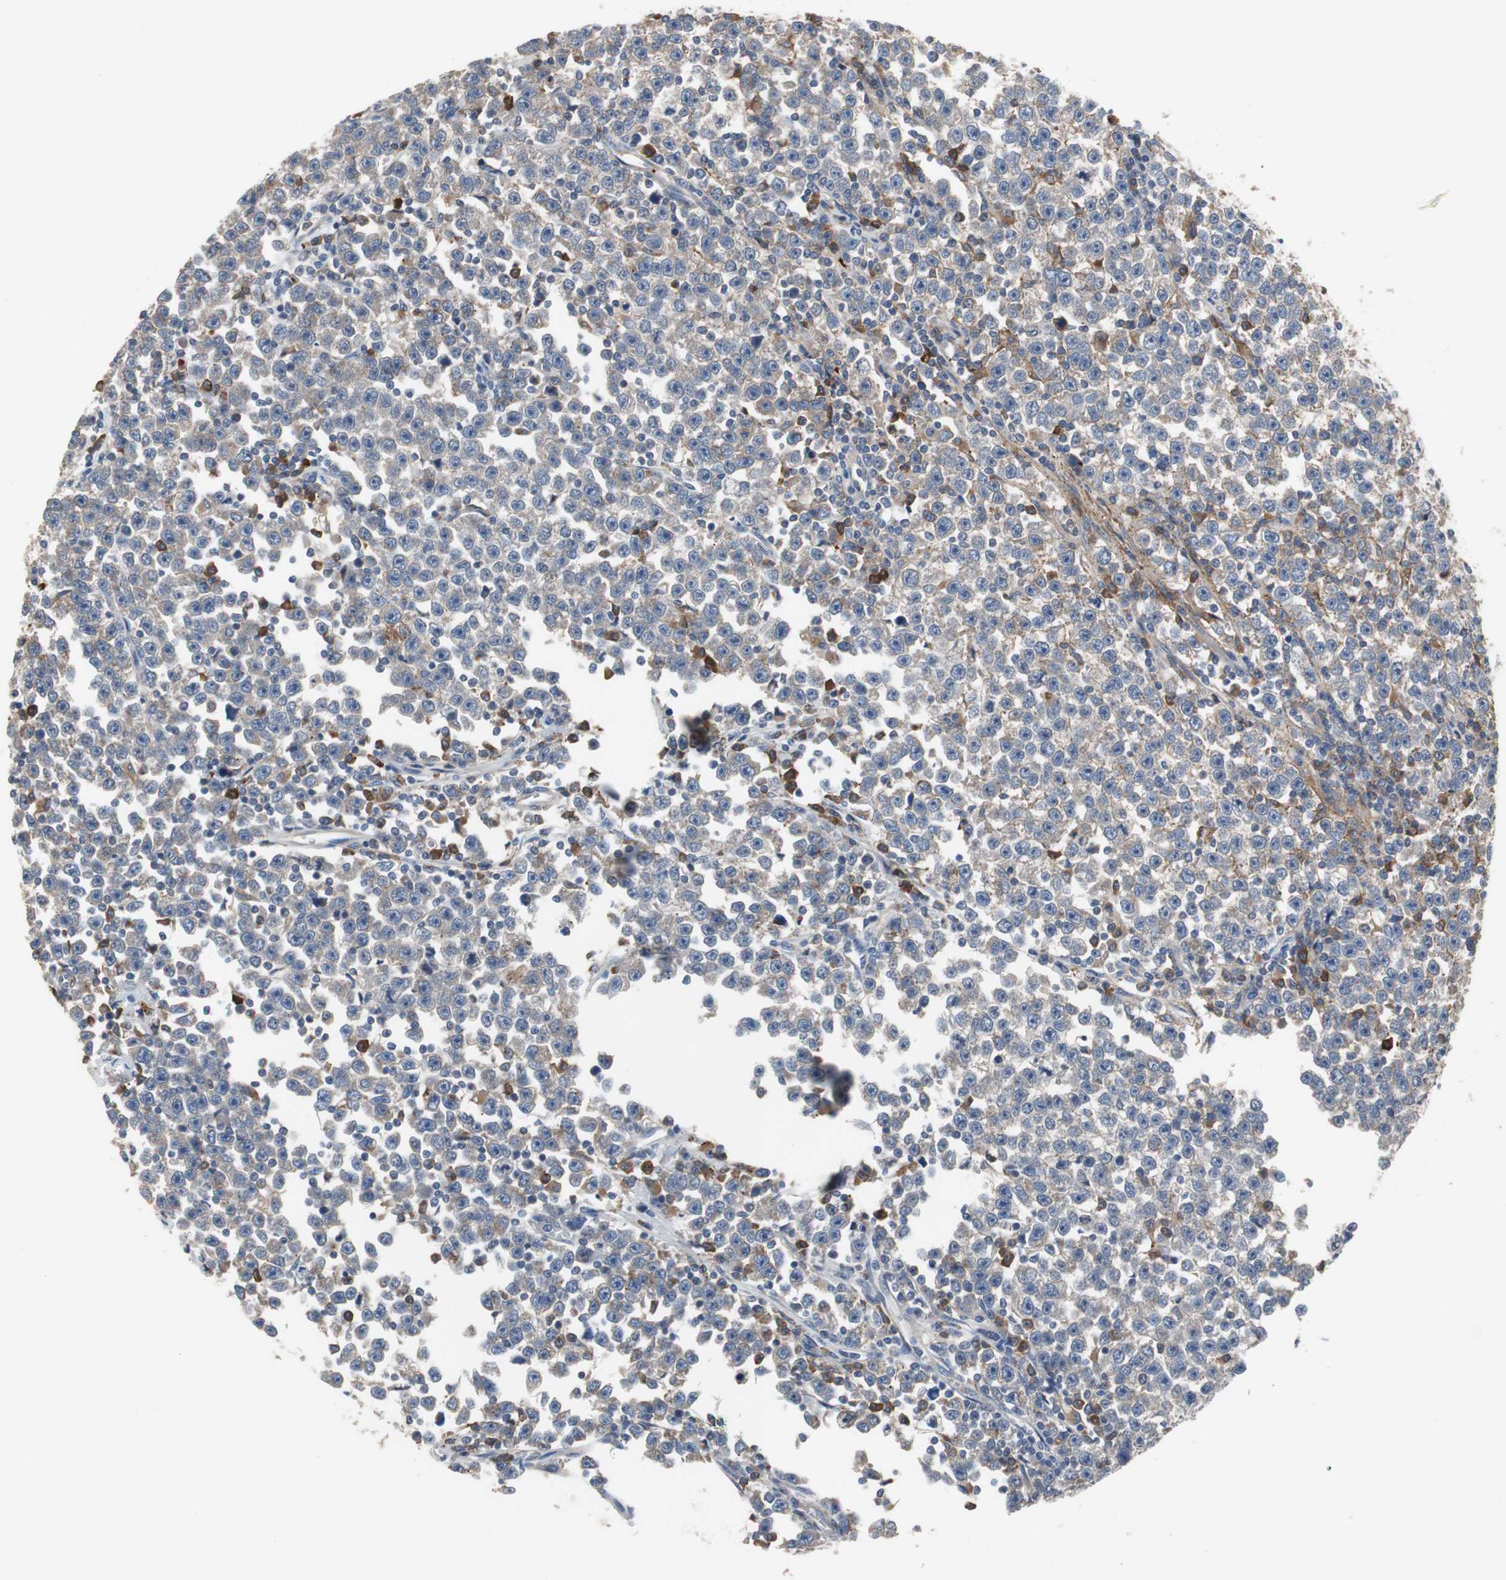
{"staining": {"intensity": "weak", "quantity": "25%-75%", "location": "cytoplasmic/membranous"}, "tissue": "testis cancer", "cell_type": "Tumor cells", "image_type": "cancer", "snomed": [{"axis": "morphology", "description": "Seminoma, NOS"}, {"axis": "topography", "description": "Testis"}], "caption": "Testis cancer stained for a protein (brown) exhibits weak cytoplasmic/membranous positive expression in about 25%-75% of tumor cells.", "gene": "SORT1", "patient": {"sex": "male", "age": 43}}